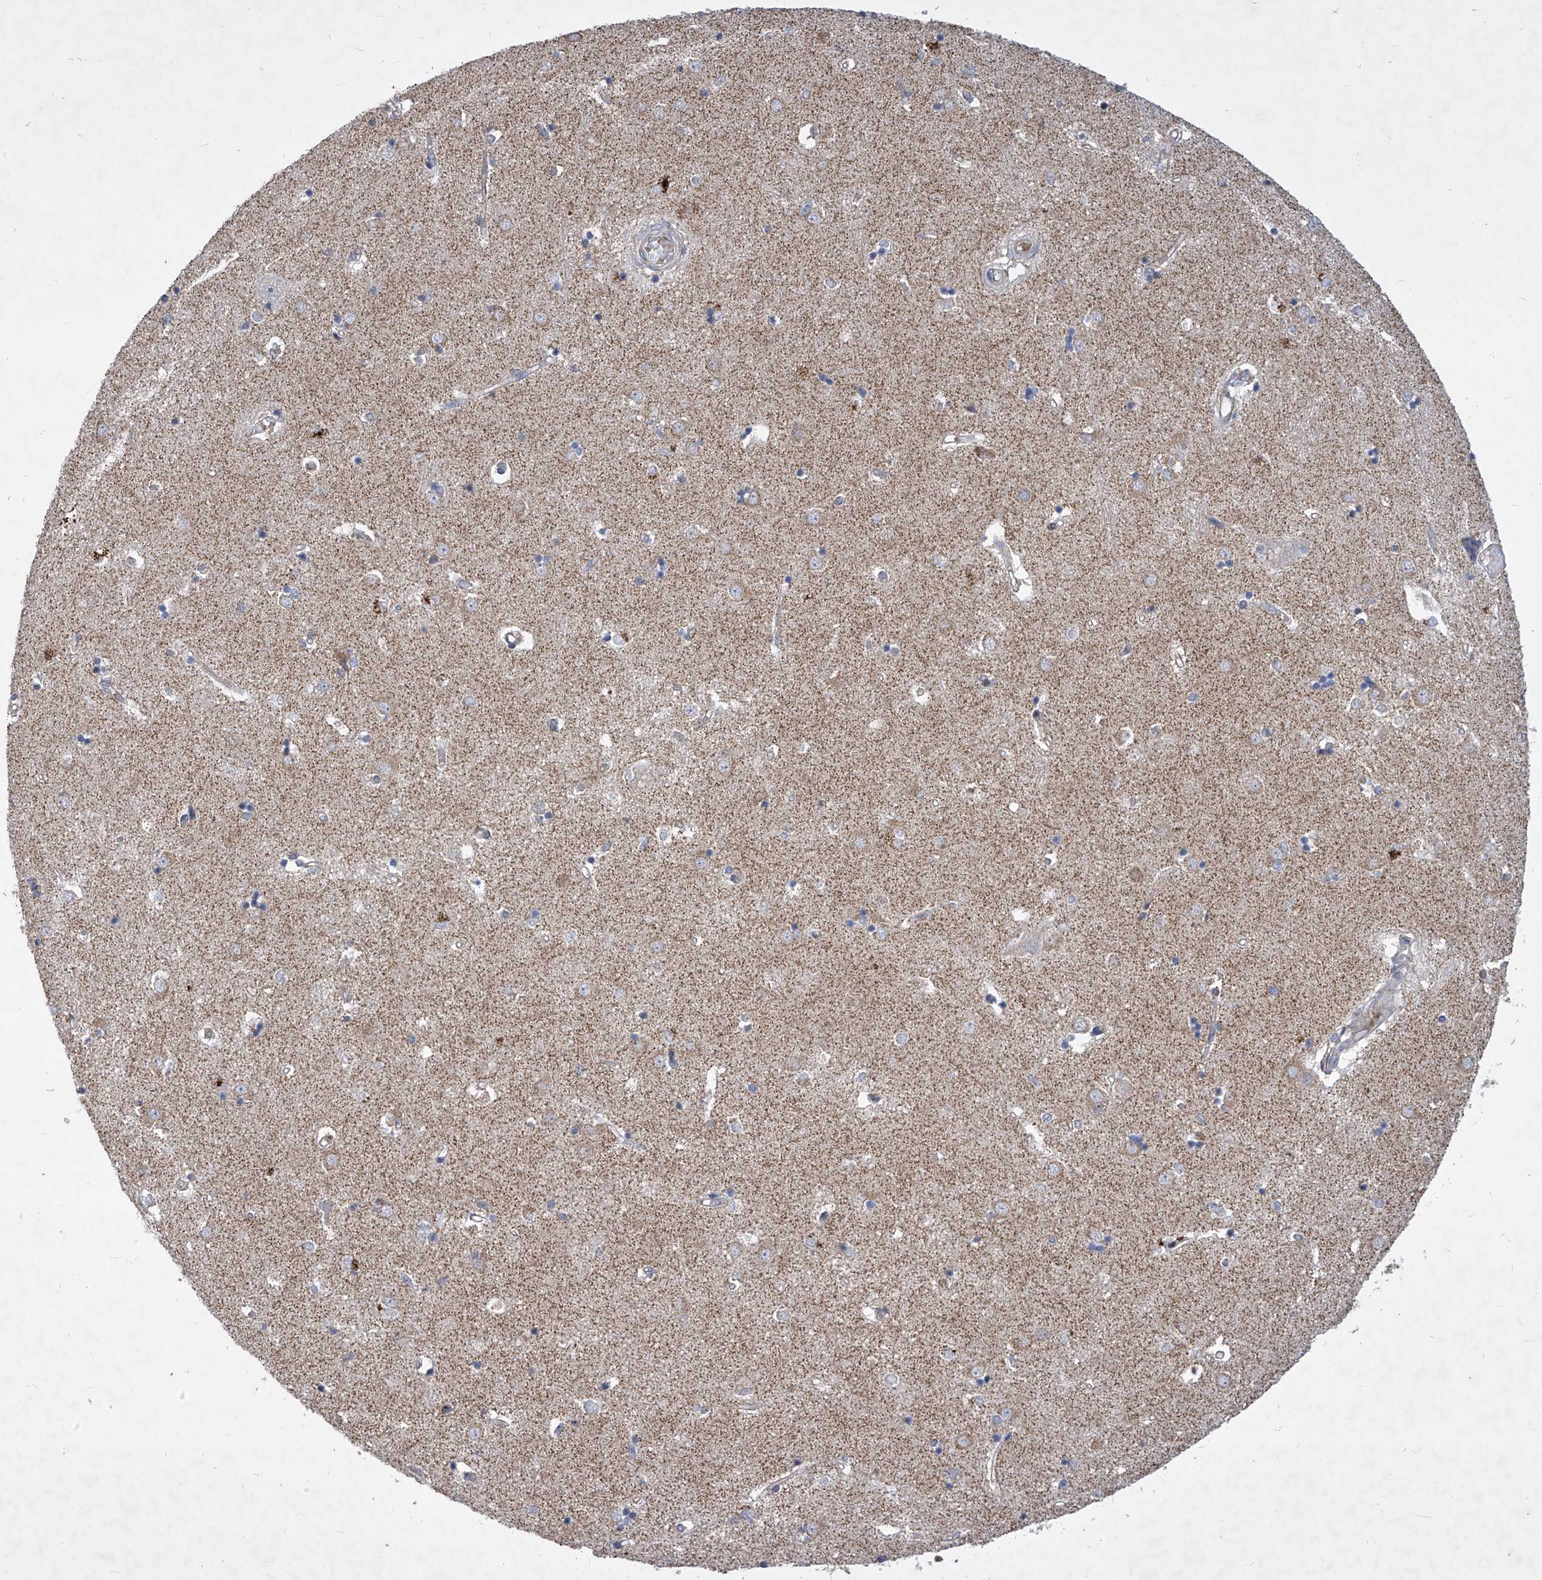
{"staining": {"intensity": "negative", "quantity": "none", "location": "none"}, "tissue": "caudate", "cell_type": "Glial cells", "image_type": "normal", "snomed": [{"axis": "morphology", "description": "Normal tissue, NOS"}, {"axis": "topography", "description": "Lateral ventricle wall"}], "caption": "Normal caudate was stained to show a protein in brown. There is no significant staining in glial cells. (Brightfield microscopy of DAB (3,3'-diaminobenzidine) IHC at high magnification).", "gene": "COQ3", "patient": {"sex": "male", "age": 45}}